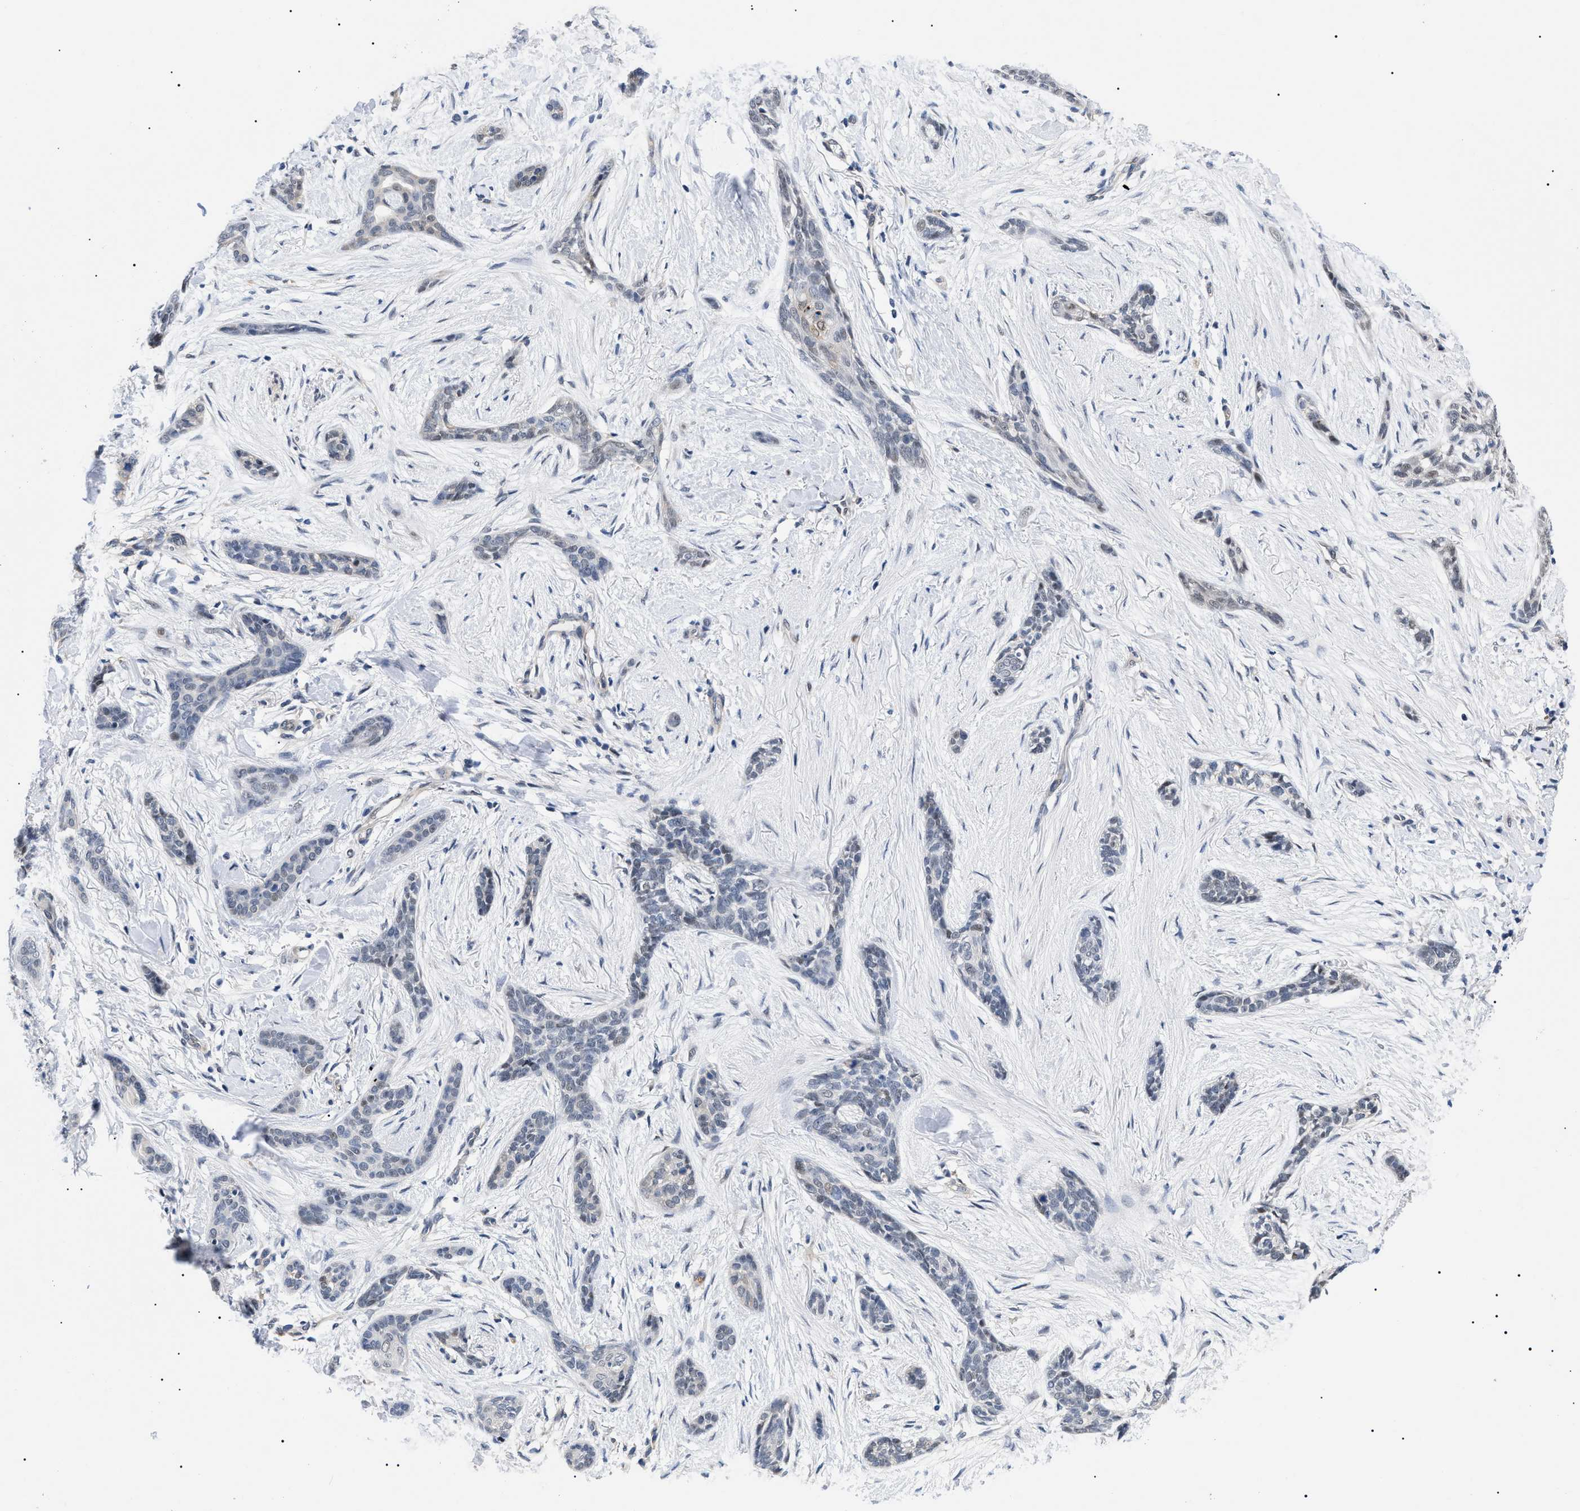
{"staining": {"intensity": "weak", "quantity": "<25%", "location": "cytoplasmic/membranous,nuclear"}, "tissue": "skin cancer", "cell_type": "Tumor cells", "image_type": "cancer", "snomed": [{"axis": "morphology", "description": "Basal cell carcinoma"}, {"axis": "morphology", "description": "Adnexal tumor, benign"}, {"axis": "topography", "description": "Skin"}], "caption": "This is a photomicrograph of IHC staining of skin cancer (basal cell carcinoma), which shows no positivity in tumor cells. Nuclei are stained in blue.", "gene": "GARRE1", "patient": {"sex": "female", "age": 42}}